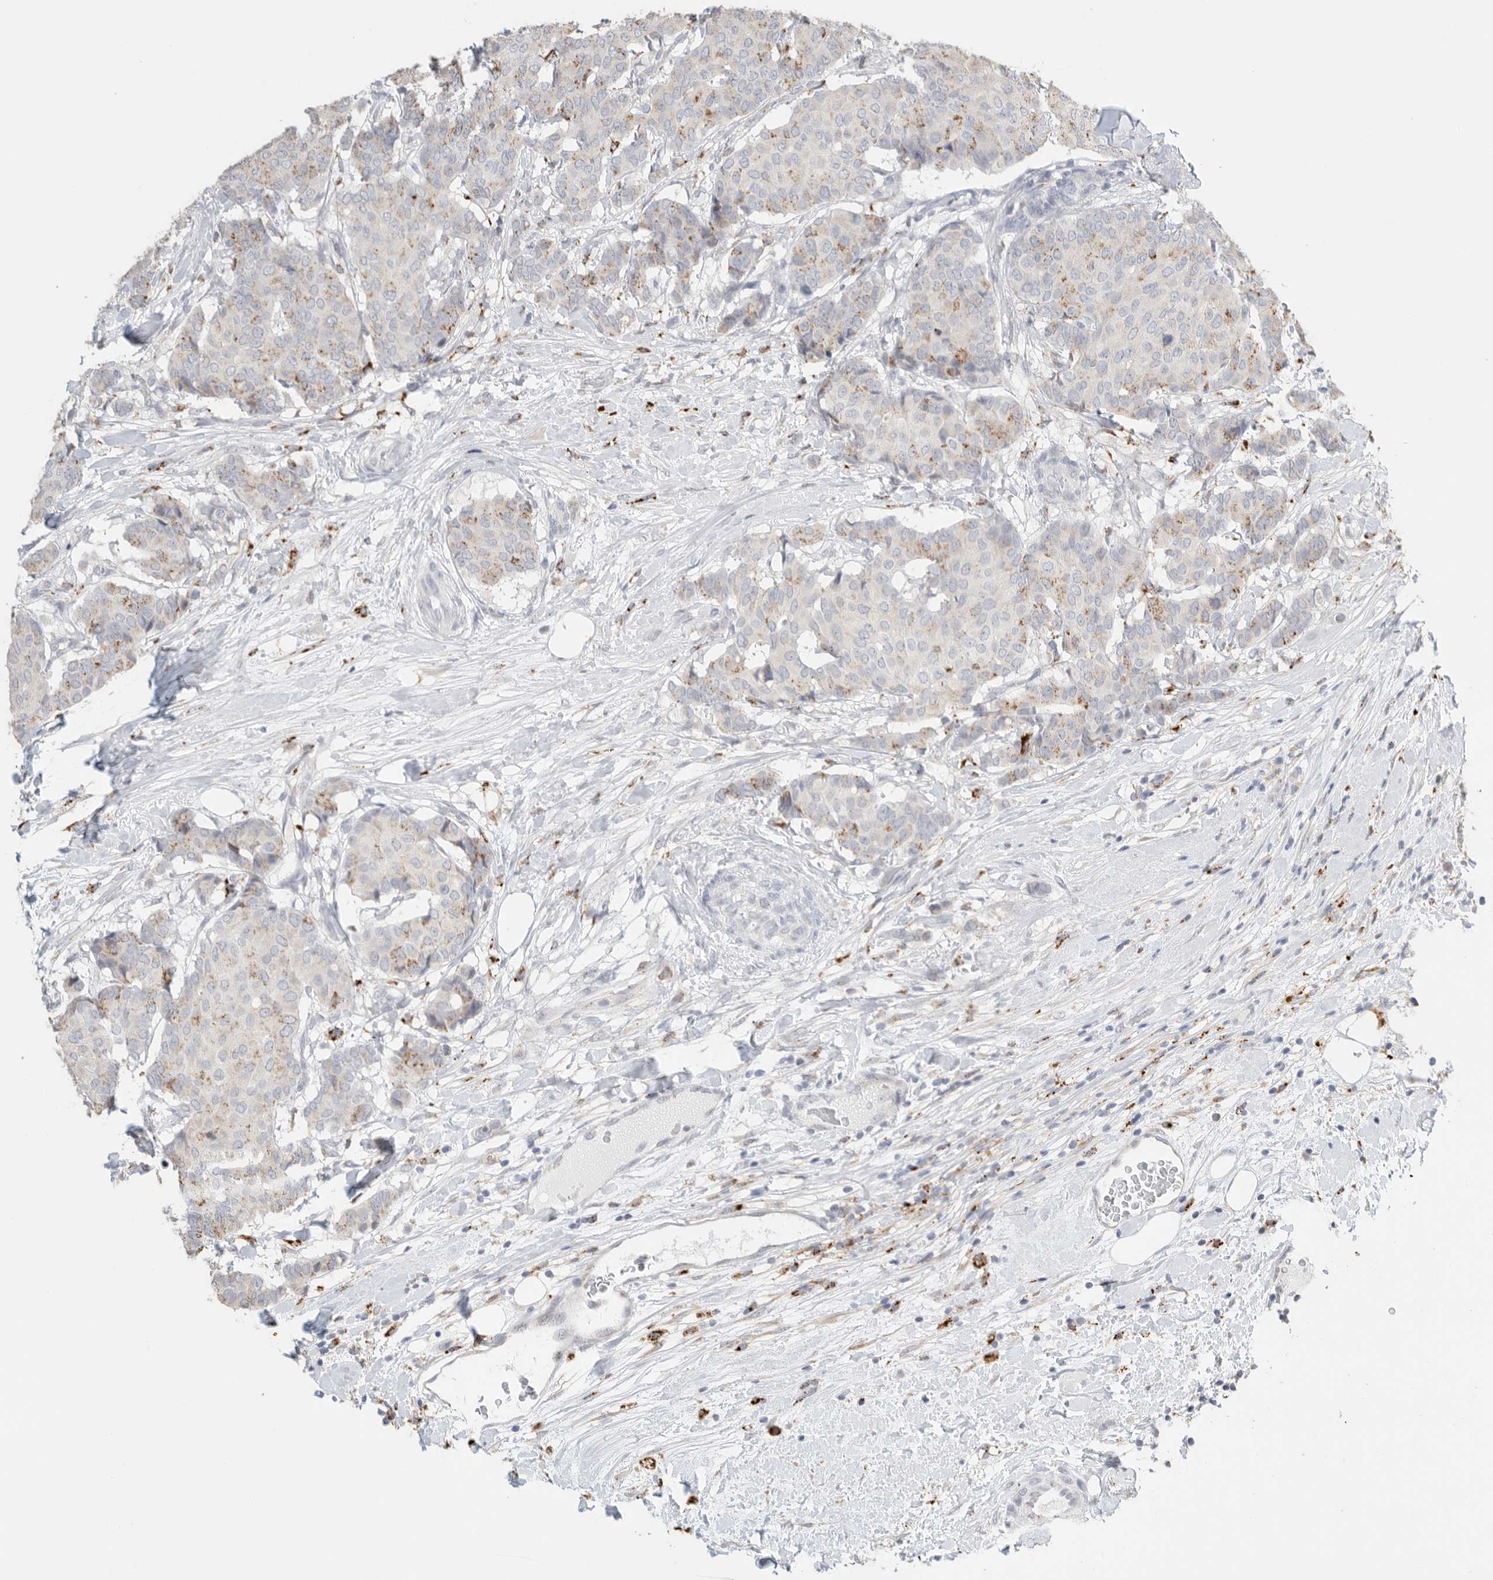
{"staining": {"intensity": "moderate", "quantity": "<25%", "location": "cytoplasmic/membranous"}, "tissue": "breast cancer", "cell_type": "Tumor cells", "image_type": "cancer", "snomed": [{"axis": "morphology", "description": "Duct carcinoma"}, {"axis": "topography", "description": "Breast"}], "caption": "A low amount of moderate cytoplasmic/membranous staining is identified in approximately <25% of tumor cells in breast cancer (invasive ductal carcinoma) tissue. (DAB (3,3'-diaminobenzidine) IHC, brown staining for protein, blue staining for nuclei).", "gene": "GGH", "patient": {"sex": "female", "age": 75}}